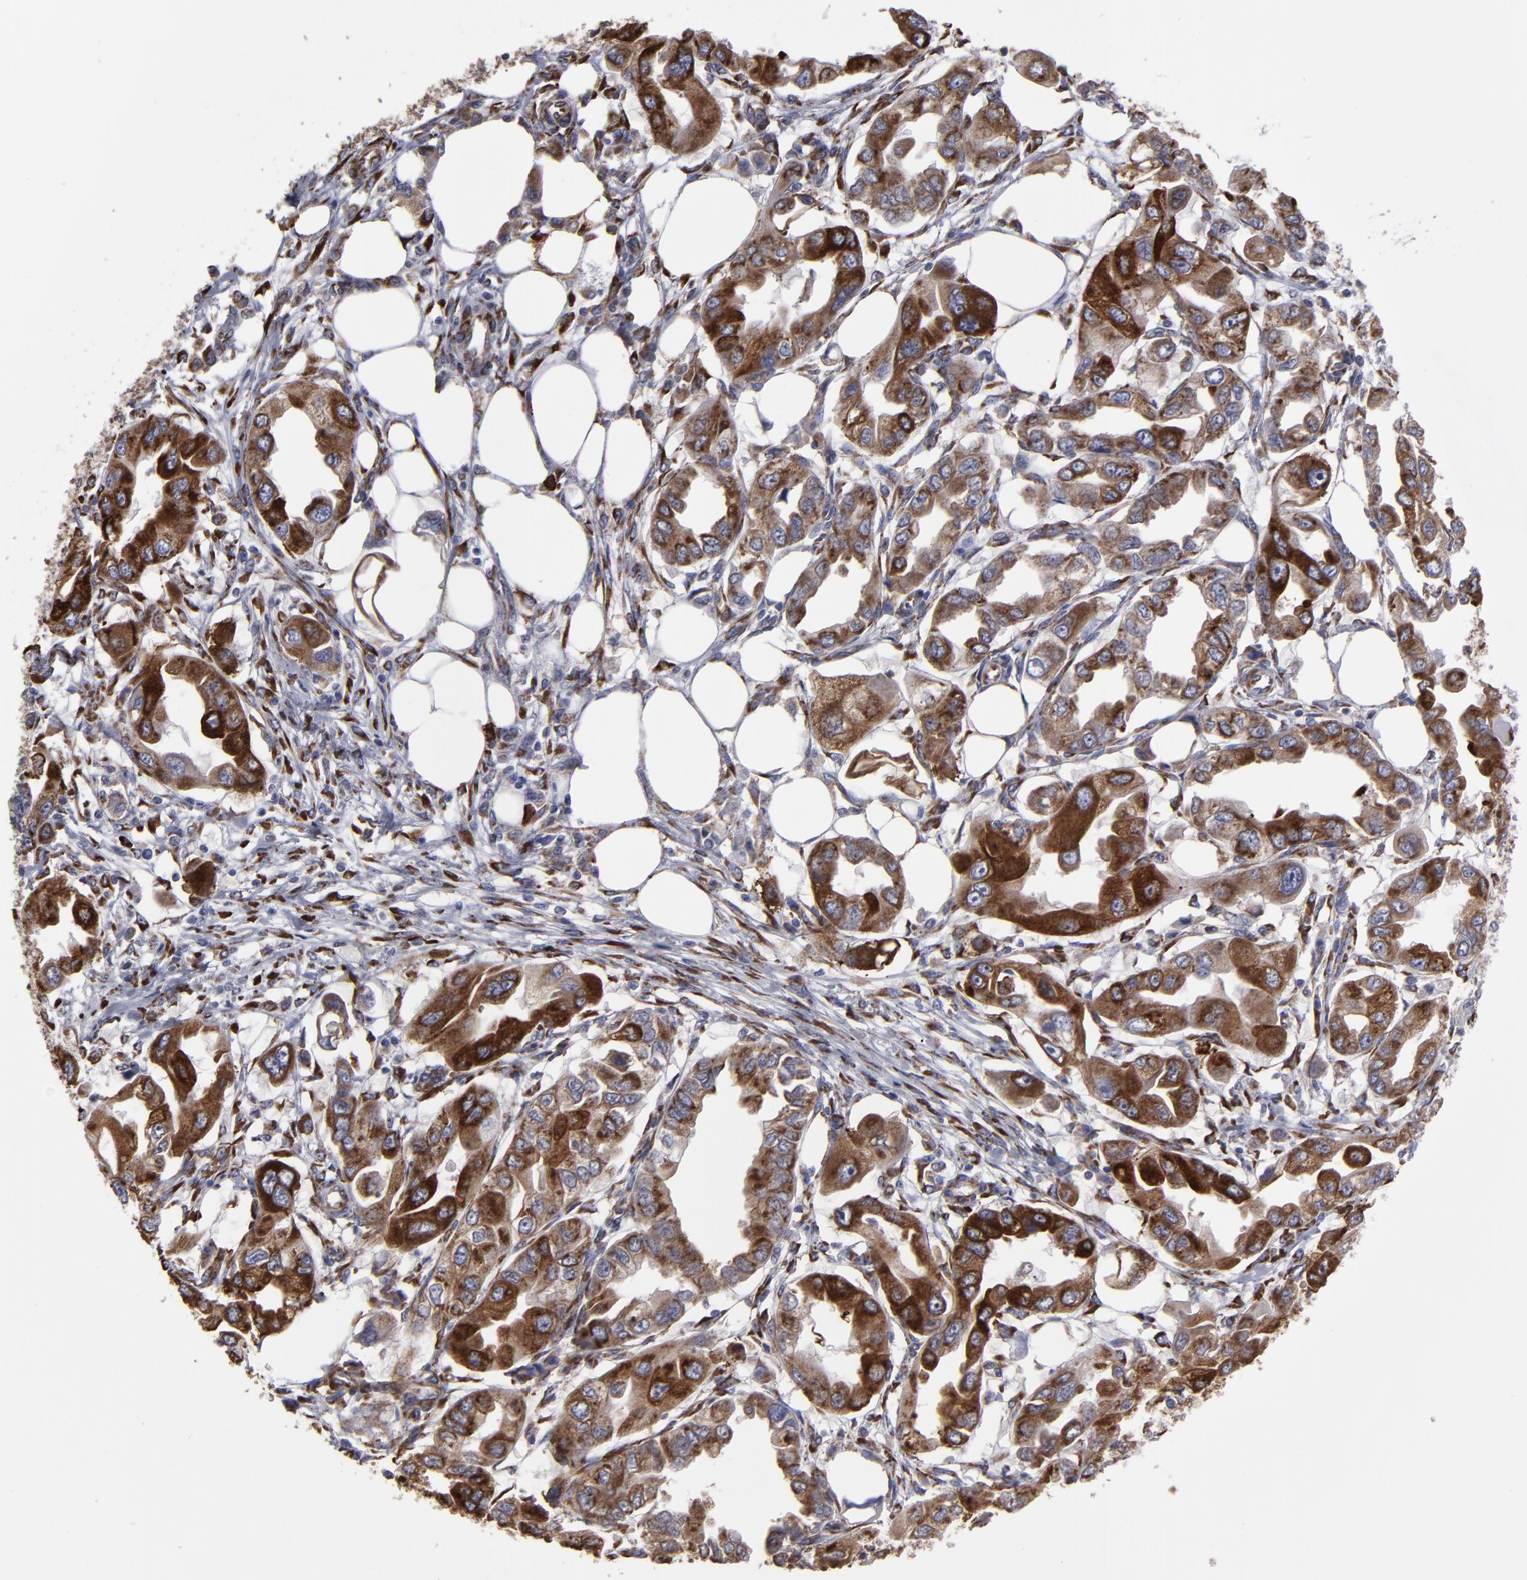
{"staining": {"intensity": "moderate", "quantity": ">75%", "location": "cytoplasmic/membranous"}, "tissue": "endometrial cancer", "cell_type": "Tumor cells", "image_type": "cancer", "snomed": [{"axis": "morphology", "description": "Adenocarcinoma, NOS"}, {"axis": "topography", "description": "Endometrium"}], "caption": "There is medium levels of moderate cytoplasmic/membranous staining in tumor cells of endometrial cancer (adenocarcinoma), as demonstrated by immunohistochemical staining (brown color).", "gene": "SND1", "patient": {"sex": "female", "age": 67}}